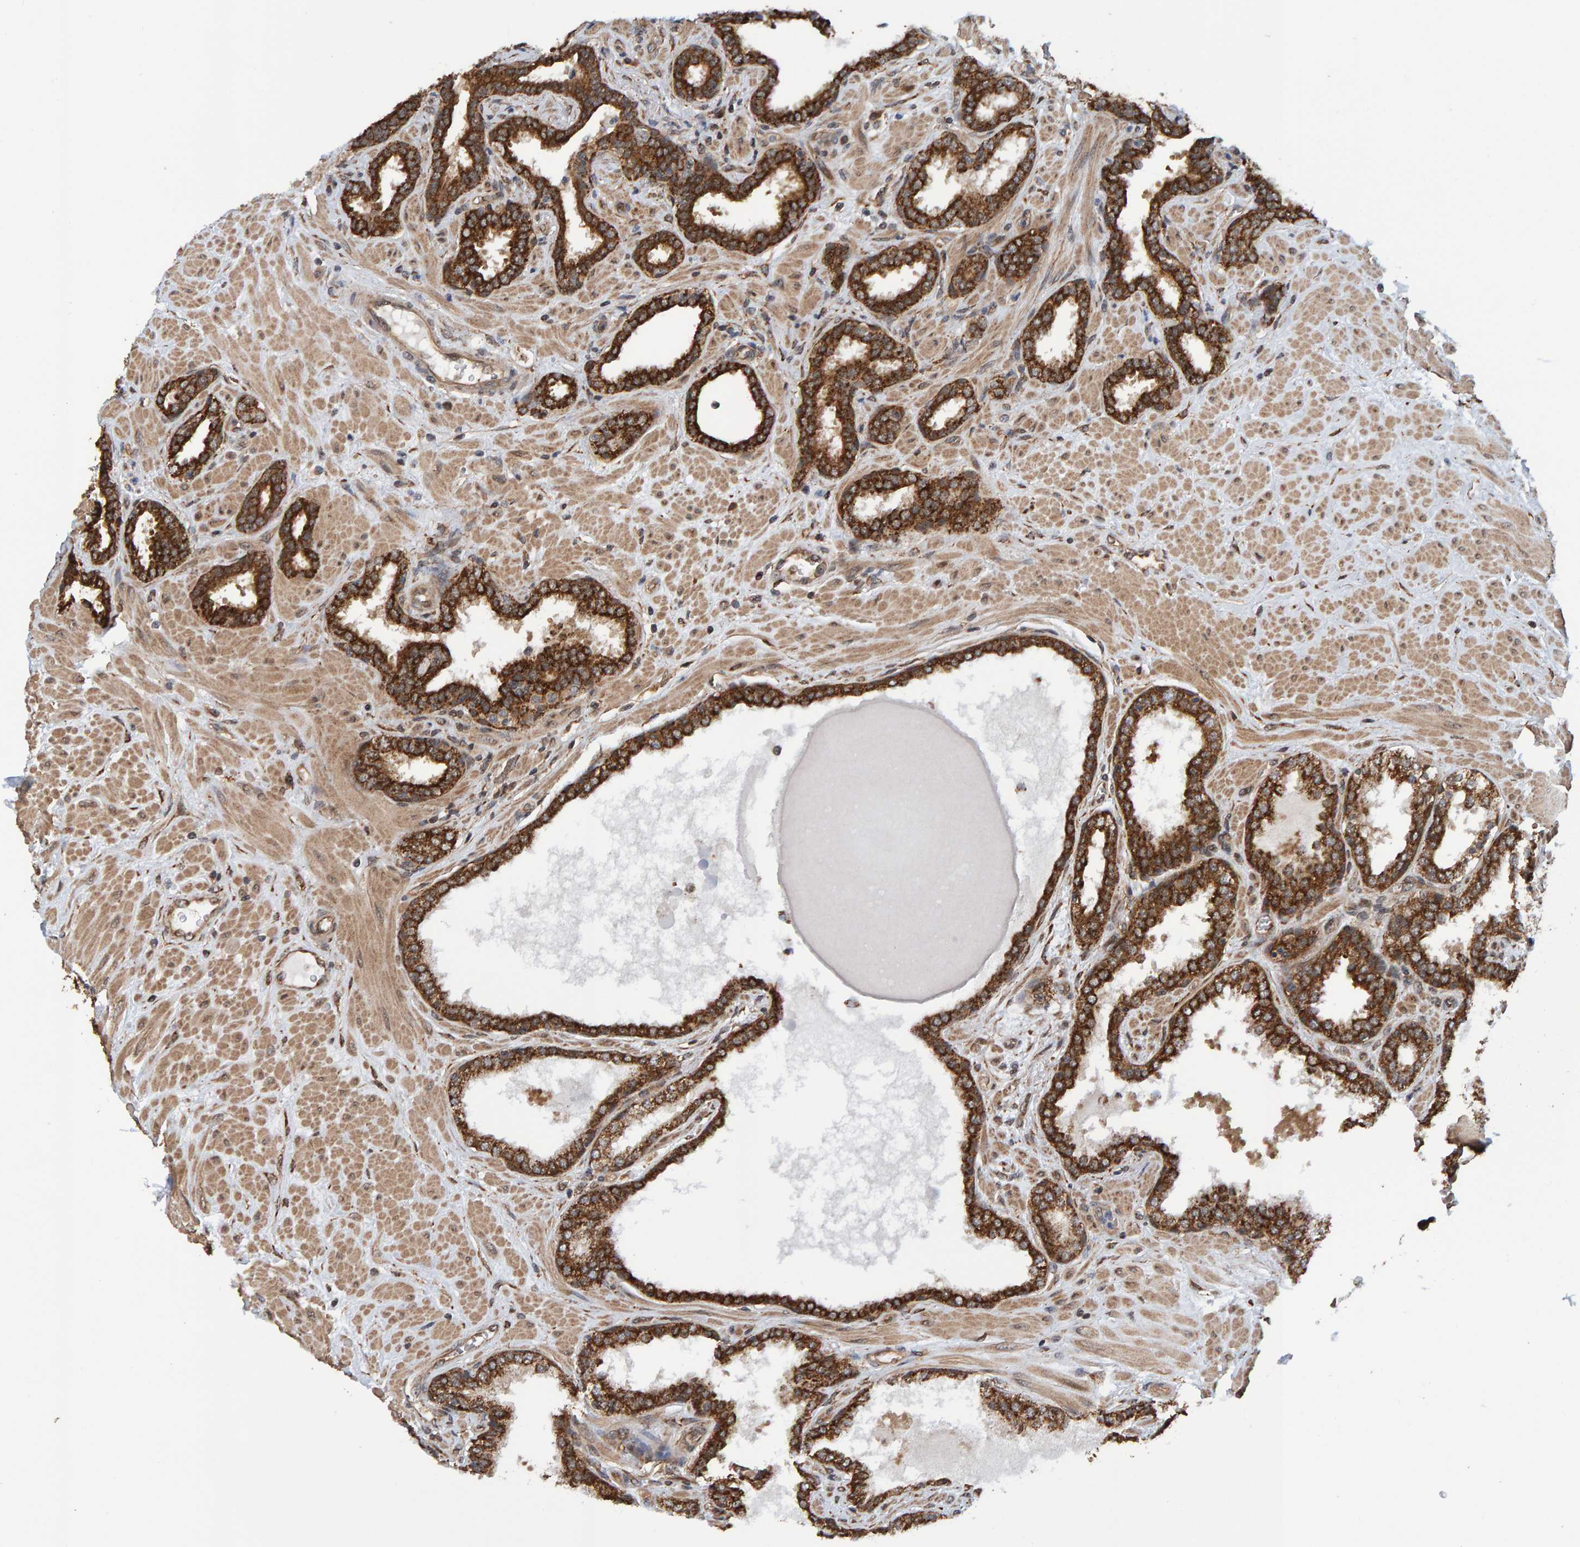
{"staining": {"intensity": "strong", "quantity": ">75%", "location": "cytoplasmic/membranous"}, "tissue": "prostate", "cell_type": "Glandular cells", "image_type": "normal", "snomed": [{"axis": "morphology", "description": "Normal tissue, NOS"}, {"axis": "topography", "description": "Prostate"}], "caption": "Protein expression analysis of normal prostate demonstrates strong cytoplasmic/membranous expression in about >75% of glandular cells.", "gene": "SCRN2", "patient": {"sex": "male", "age": 51}}